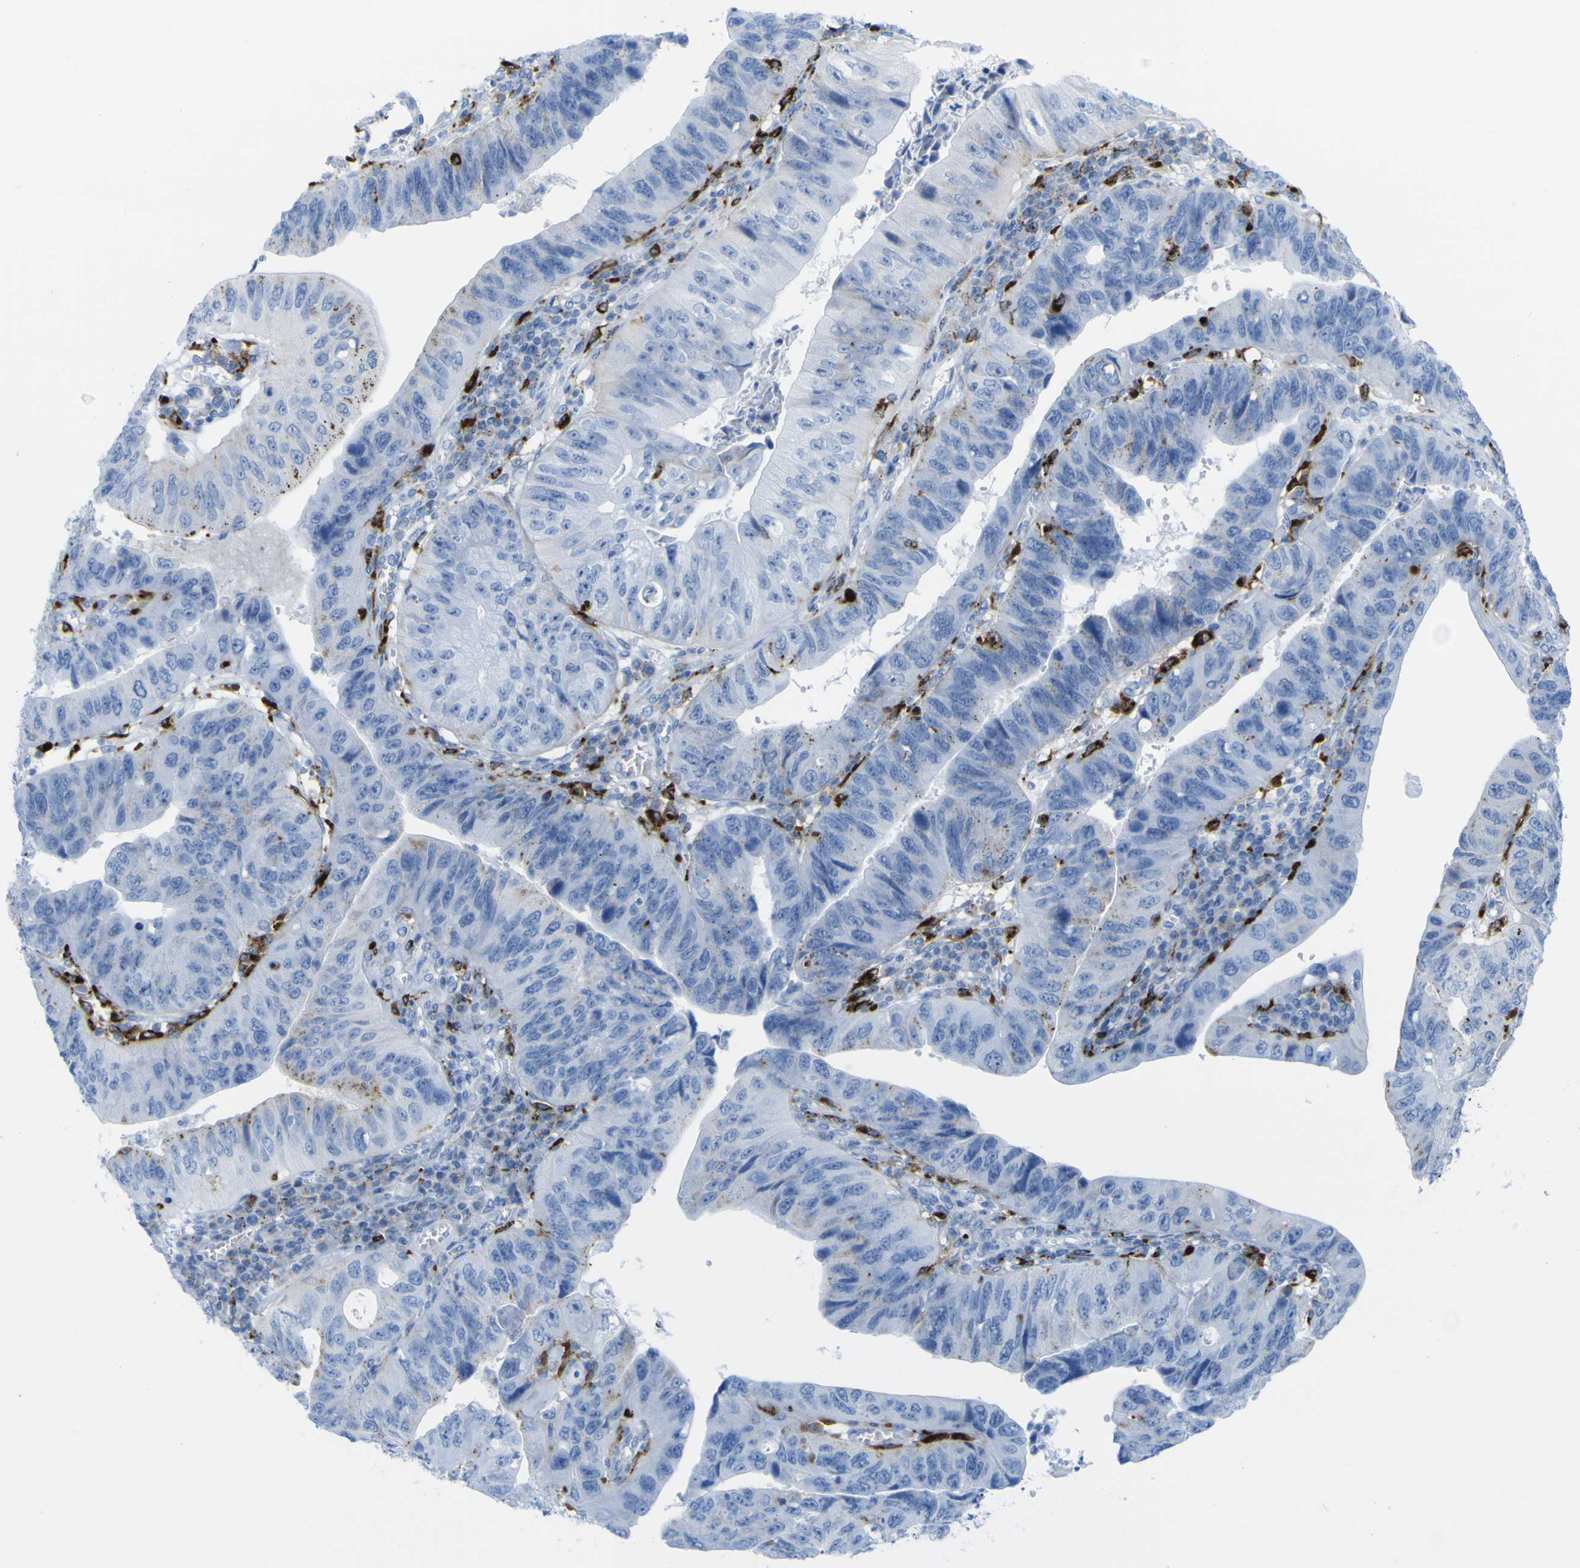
{"staining": {"intensity": "negative", "quantity": "none", "location": "none"}, "tissue": "stomach cancer", "cell_type": "Tumor cells", "image_type": "cancer", "snomed": [{"axis": "morphology", "description": "Adenocarcinoma, NOS"}, {"axis": "topography", "description": "Stomach"}], "caption": "This is a histopathology image of immunohistochemistry (IHC) staining of stomach cancer (adenocarcinoma), which shows no staining in tumor cells.", "gene": "PLD3", "patient": {"sex": "male", "age": 59}}